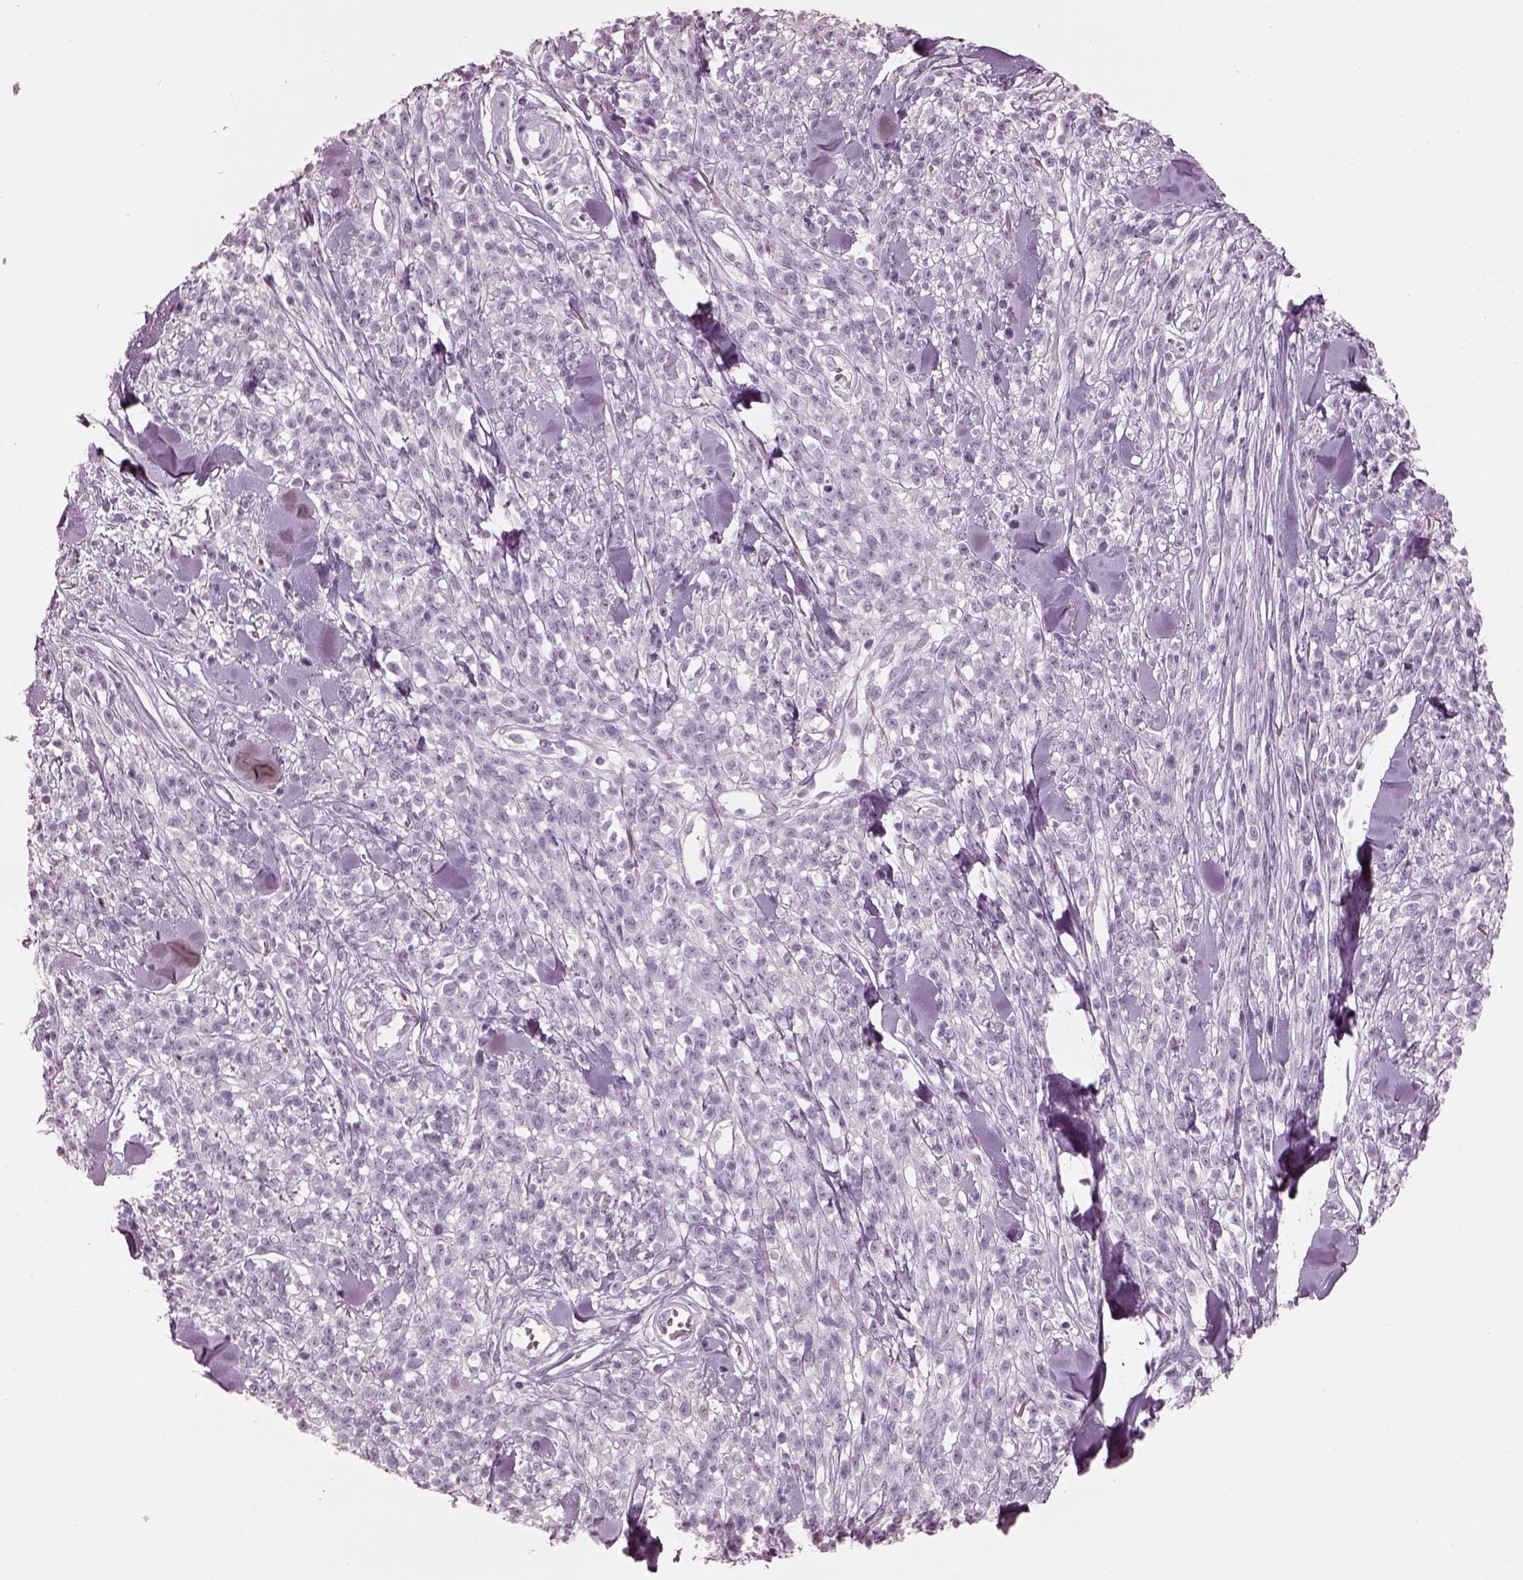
{"staining": {"intensity": "negative", "quantity": "none", "location": "none"}, "tissue": "melanoma", "cell_type": "Tumor cells", "image_type": "cancer", "snomed": [{"axis": "morphology", "description": "Malignant melanoma, NOS"}, {"axis": "topography", "description": "Skin"}, {"axis": "topography", "description": "Skin of trunk"}], "caption": "A high-resolution micrograph shows IHC staining of melanoma, which shows no significant positivity in tumor cells.", "gene": "RSPH9", "patient": {"sex": "male", "age": 74}}